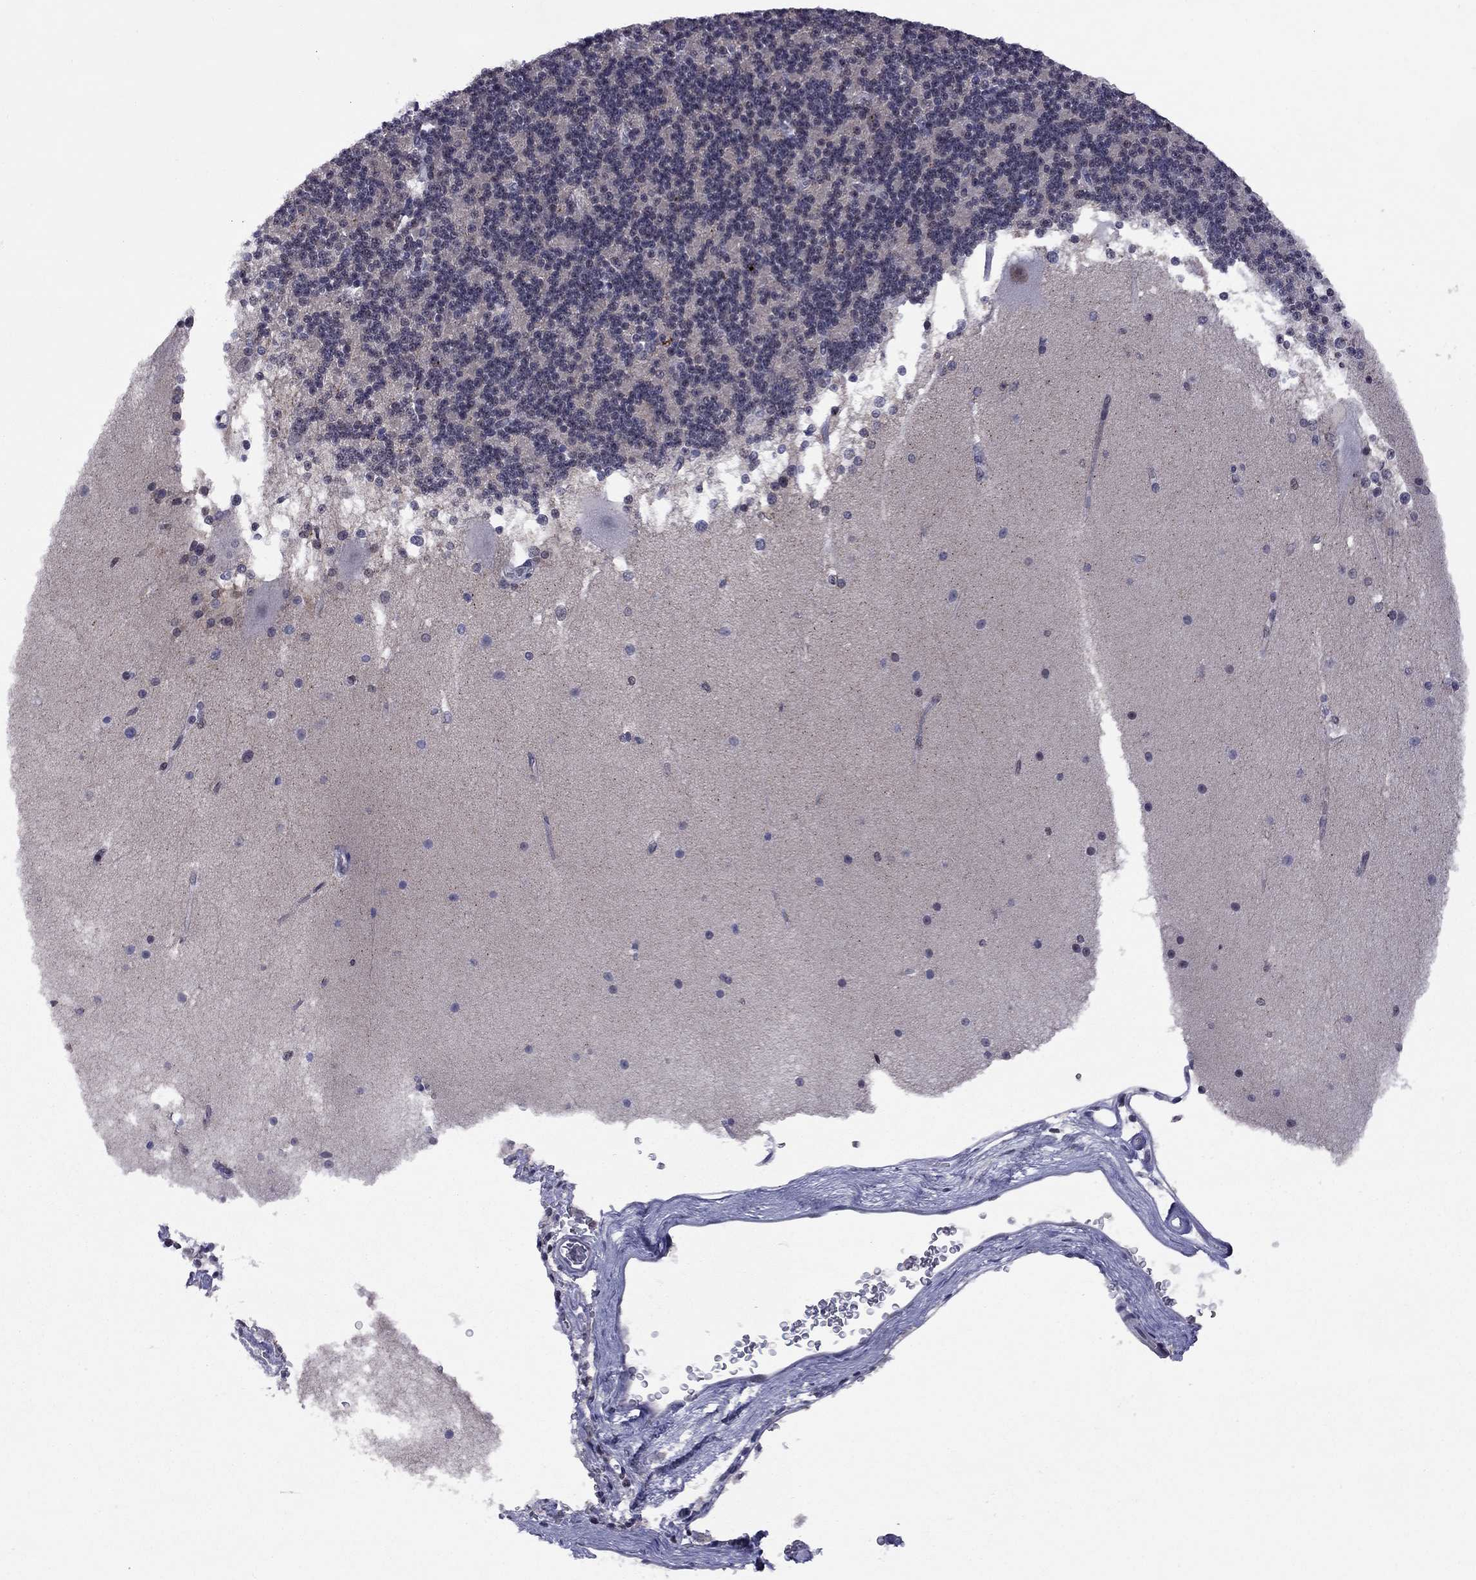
{"staining": {"intensity": "negative", "quantity": "none", "location": "none"}, "tissue": "cerebellum", "cell_type": "Cells in granular layer", "image_type": "normal", "snomed": [{"axis": "morphology", "description": "Normal tissue, NOS"}, {"axis": "topography", "description": "Cerebellum"}], "caption": "IHC of normal cerebellum displays no expression in cells in granular layer.", "gene": "TAF9", "patient": {"sex": "female", "age": 19}}